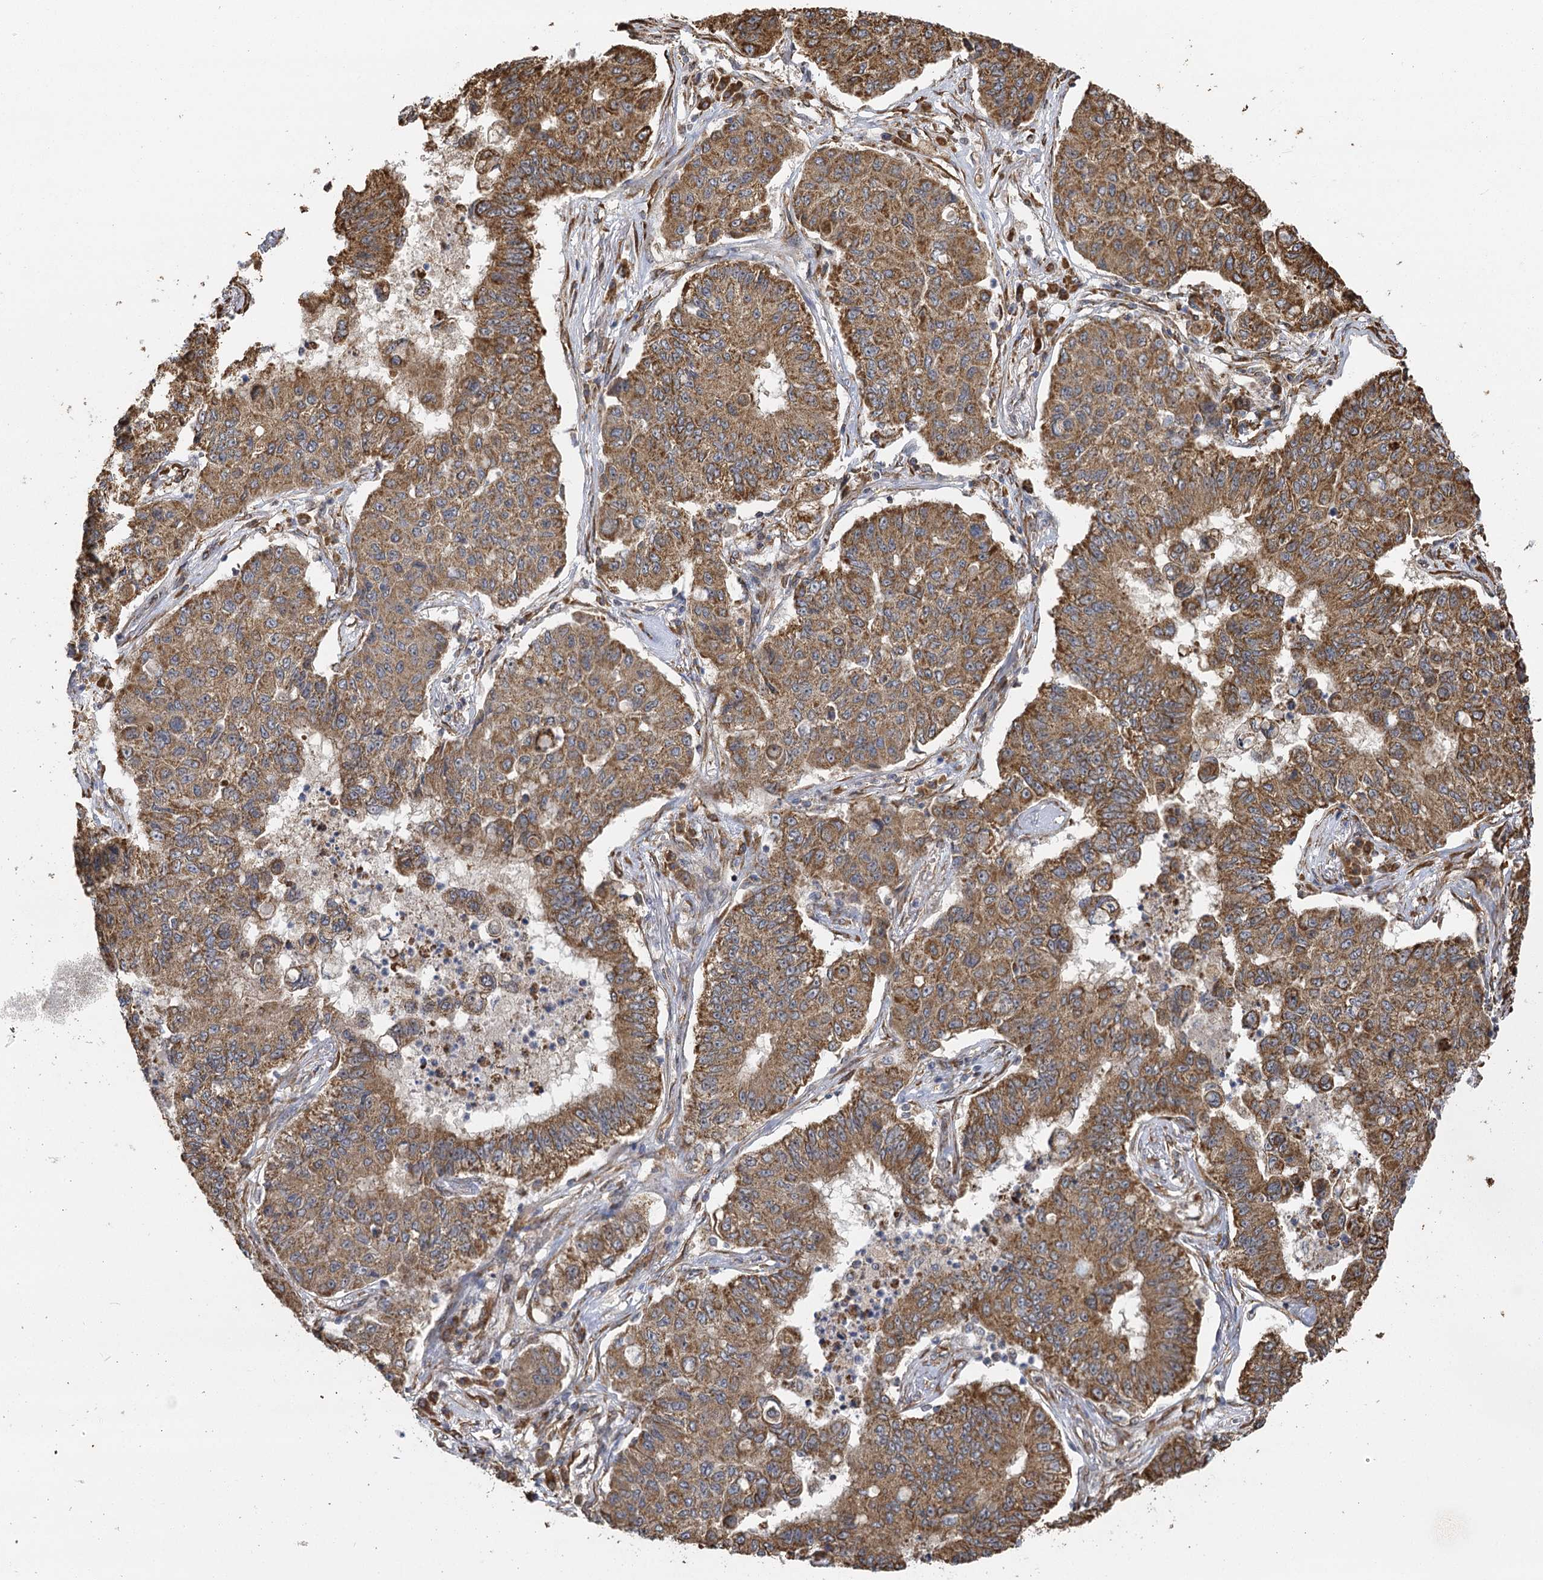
{"staining": {"intensity": "moderate", "quantity": ">75%", "location": "cytoplasmic/membranous"}, "tissue": "lung cancer", "cell_type": "Tumor cells", "image_type": "cancer", "snomed": [{"axis": "morphology", "description": "Squamous cell carcinoma, NOS"}, {"axis": "topography", "description": "Lung"}], "caption": "Protein staining of squamous cell carcinoma (lung) tissue demonstrates moderate cytoplasmic/membranous expression in approximately >75% of tumor cells. (IHC, brightfield microscopy, high magnification).", "gene": "IL11RA", "patient": {"sex": "male", "age": 74}}